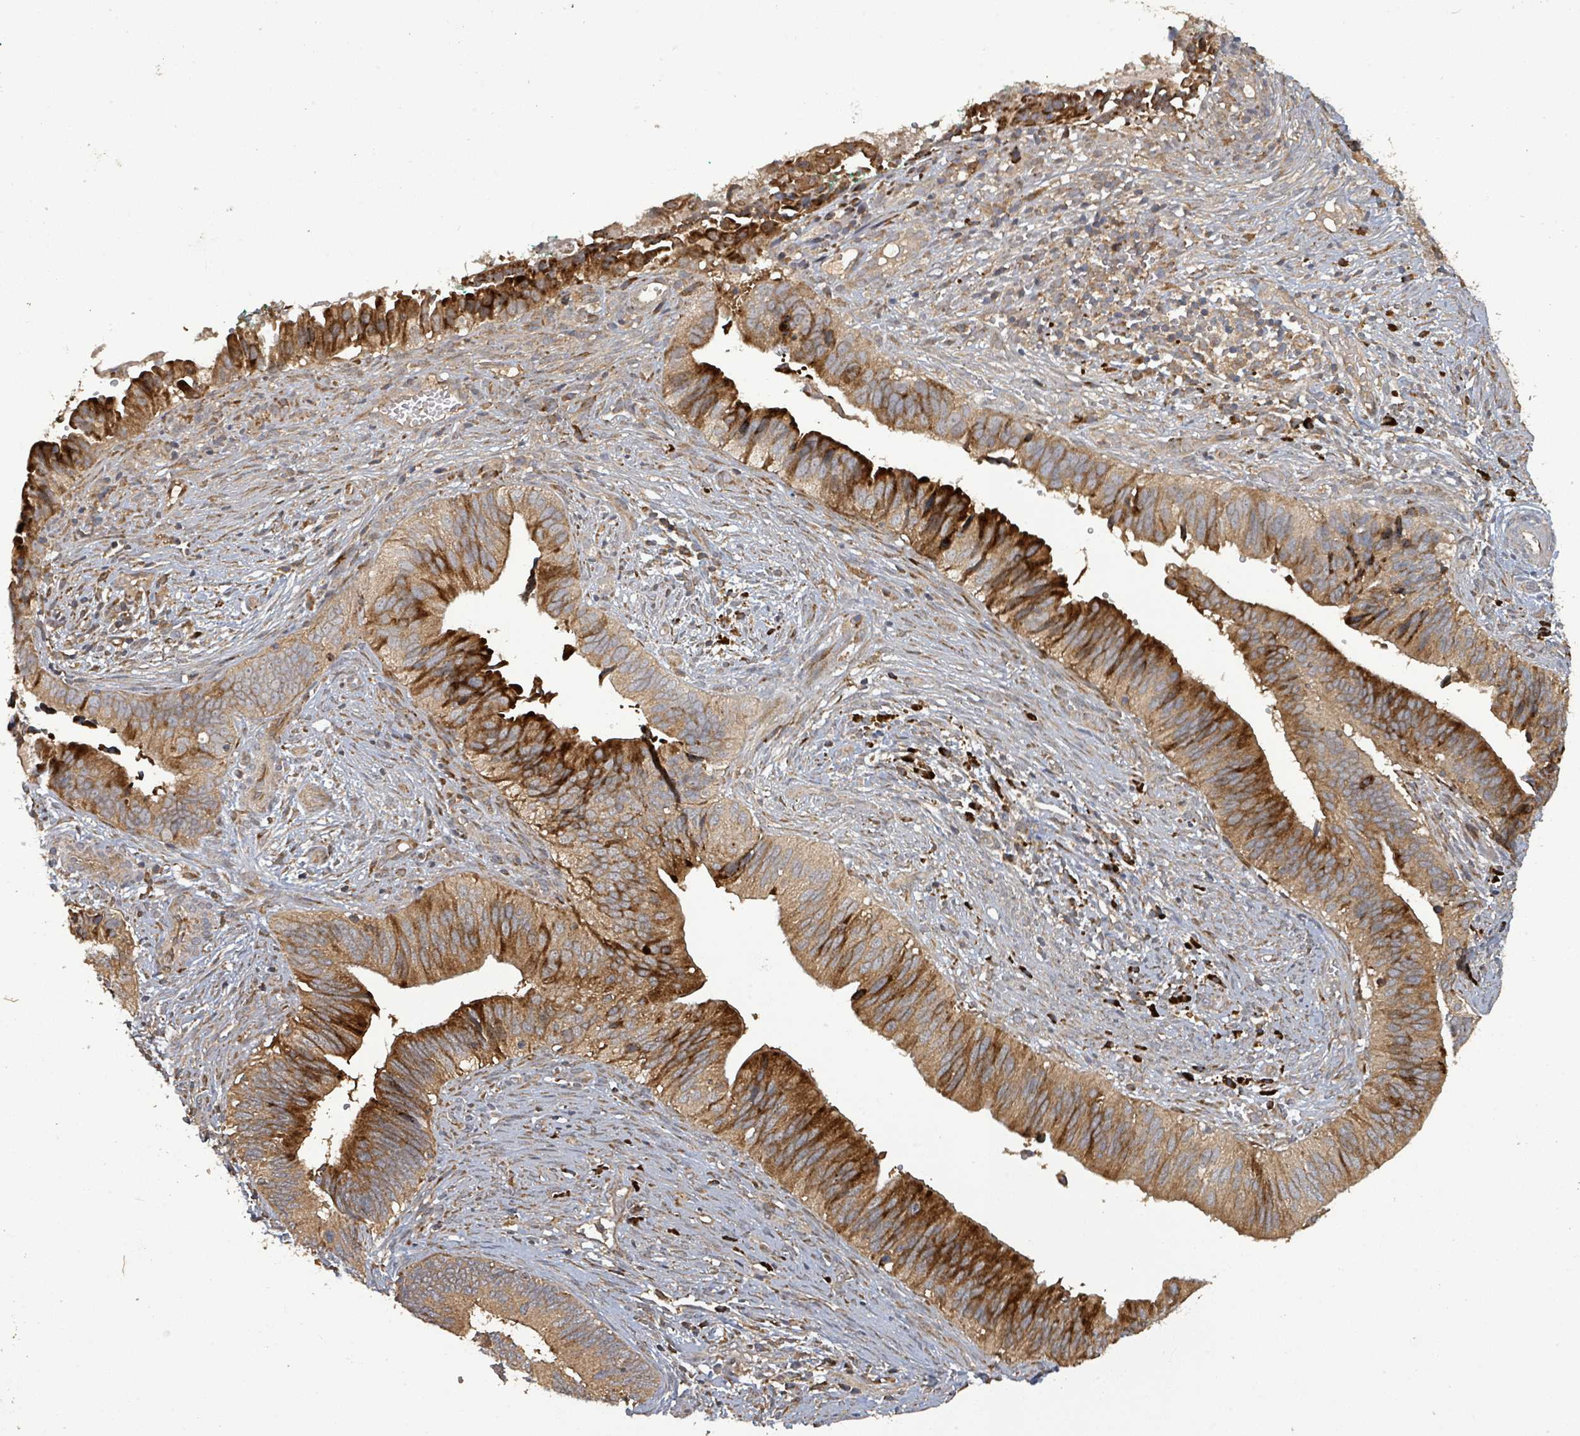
{"staining": {"intensity": "strong", "quantity": ">75%", "location": "cytoplasmic/membranous"}, "tissue": "cervical cancer", "cell_type": "Tumor cells", "image_type": "cancer", "snomed": [{"axis": "morphology", "description": "Adenocarcinoma, NOS"}, {"axis": "topography", "description": "Cervix"}], "caption": "An immunohistochemistry histopathology image of tumor tissue is shown. Protein staining in brown labels strong cytoplasmic/membranous positivity in adenocarcinoma (cervical) within tumor cells. (DAB IHC, brown staining for protein, blue staining for nuclei).", "gene": "STARD4", "patient": {"sex": "female", "age": 42}}